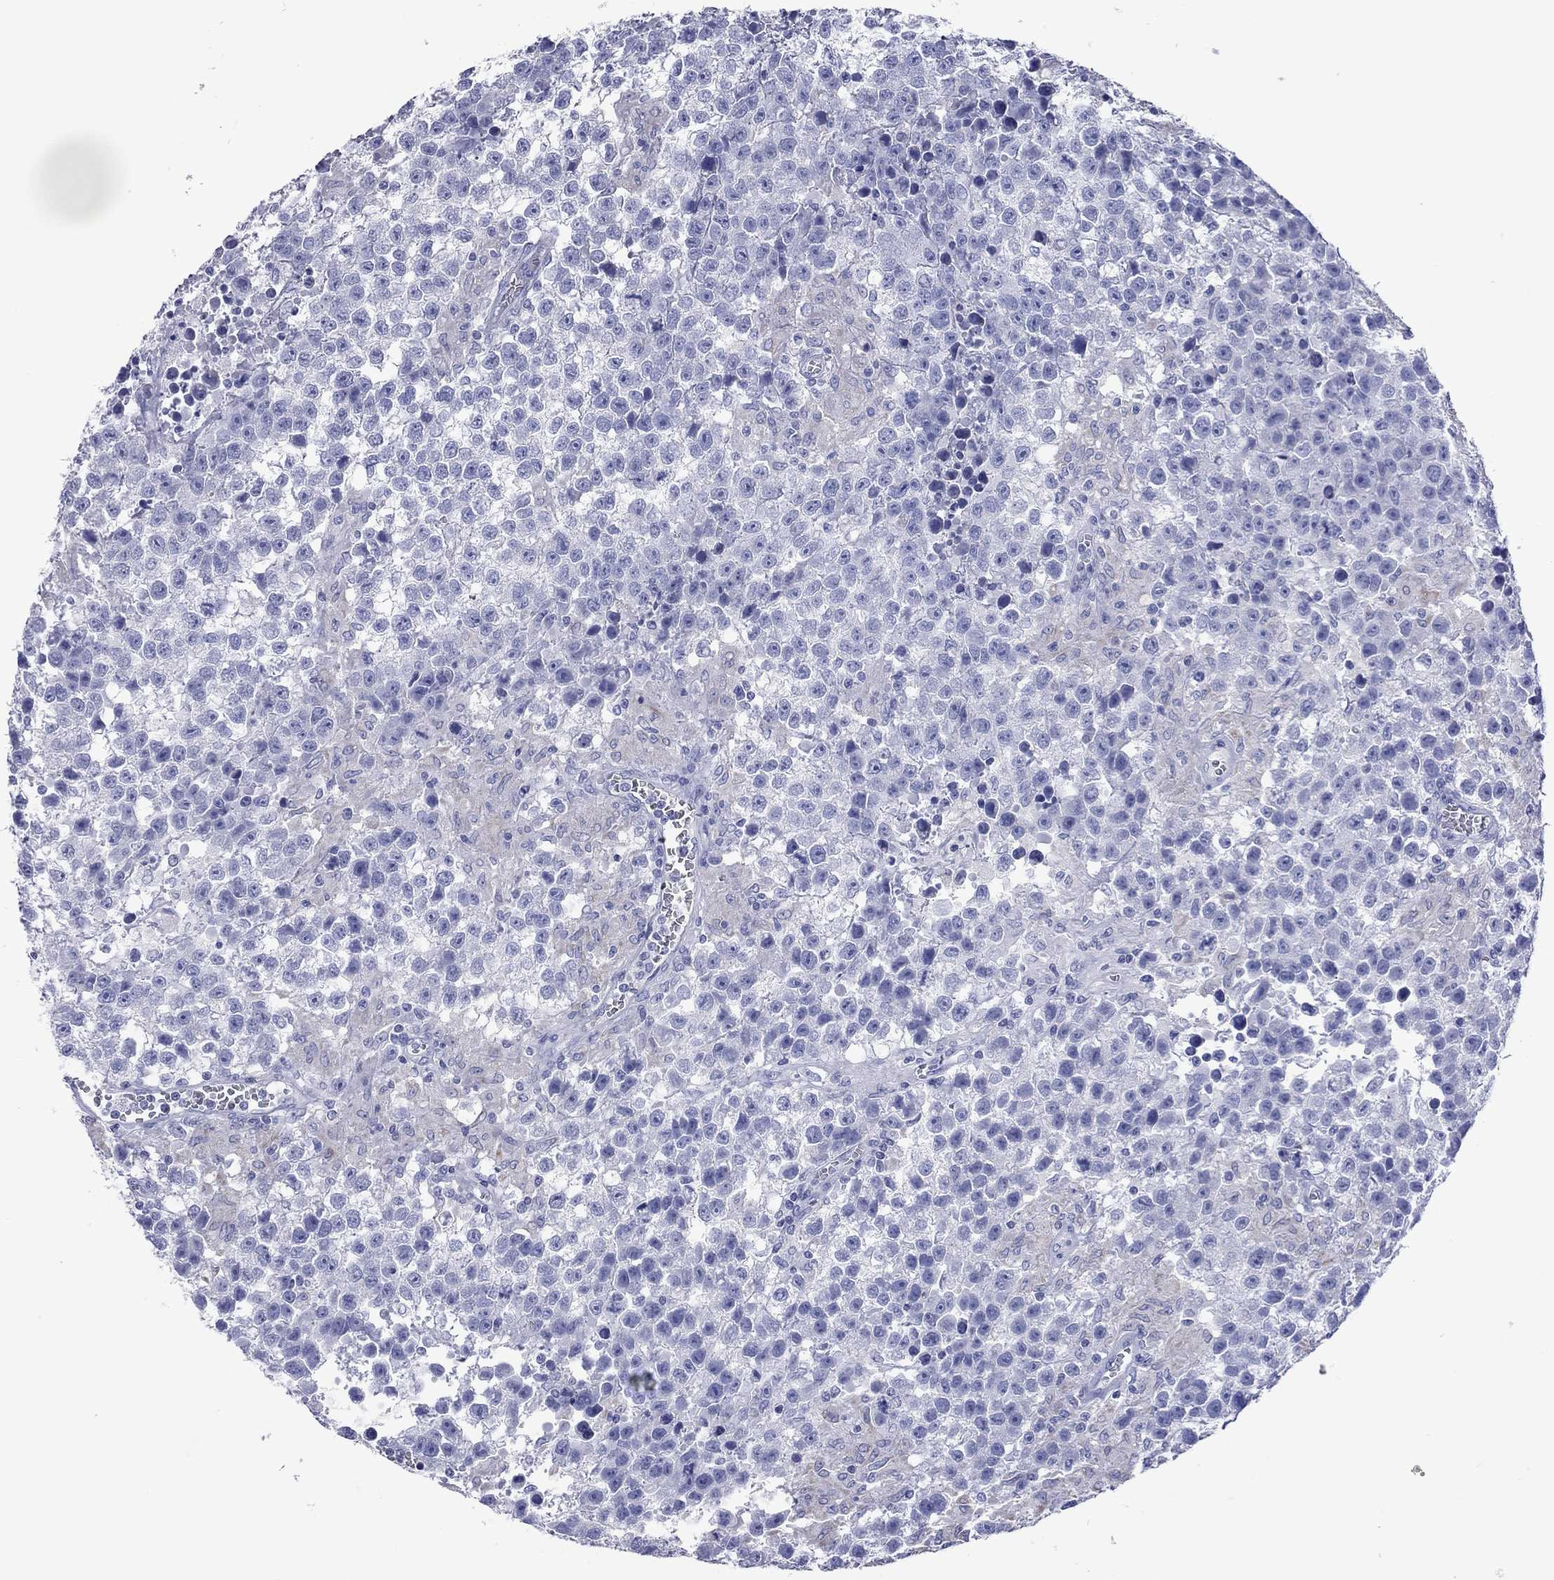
{"staining": {"intensity": "negative", "quantity": "none", "location": "none"}, "tissue": "testis cancer", "cell_type": "Tumor cells", "image_type": "cancer", "snomed": [{"axis": "morphology", "description": "Seminoma, NOS"}, {"axis": "topography", "description": "Testis"}], "caption": "IHC of testis cancer (seminoma) reveals no positivity in tumor cells. Brightfield microscopy of IHC stained with DAB (3,3'-diaminobenzidine) (brown) and hematoxylin (blue), captured at high magnification.", "gene": "VSIG10", "patient": {"sex": "male", "age": 43}}